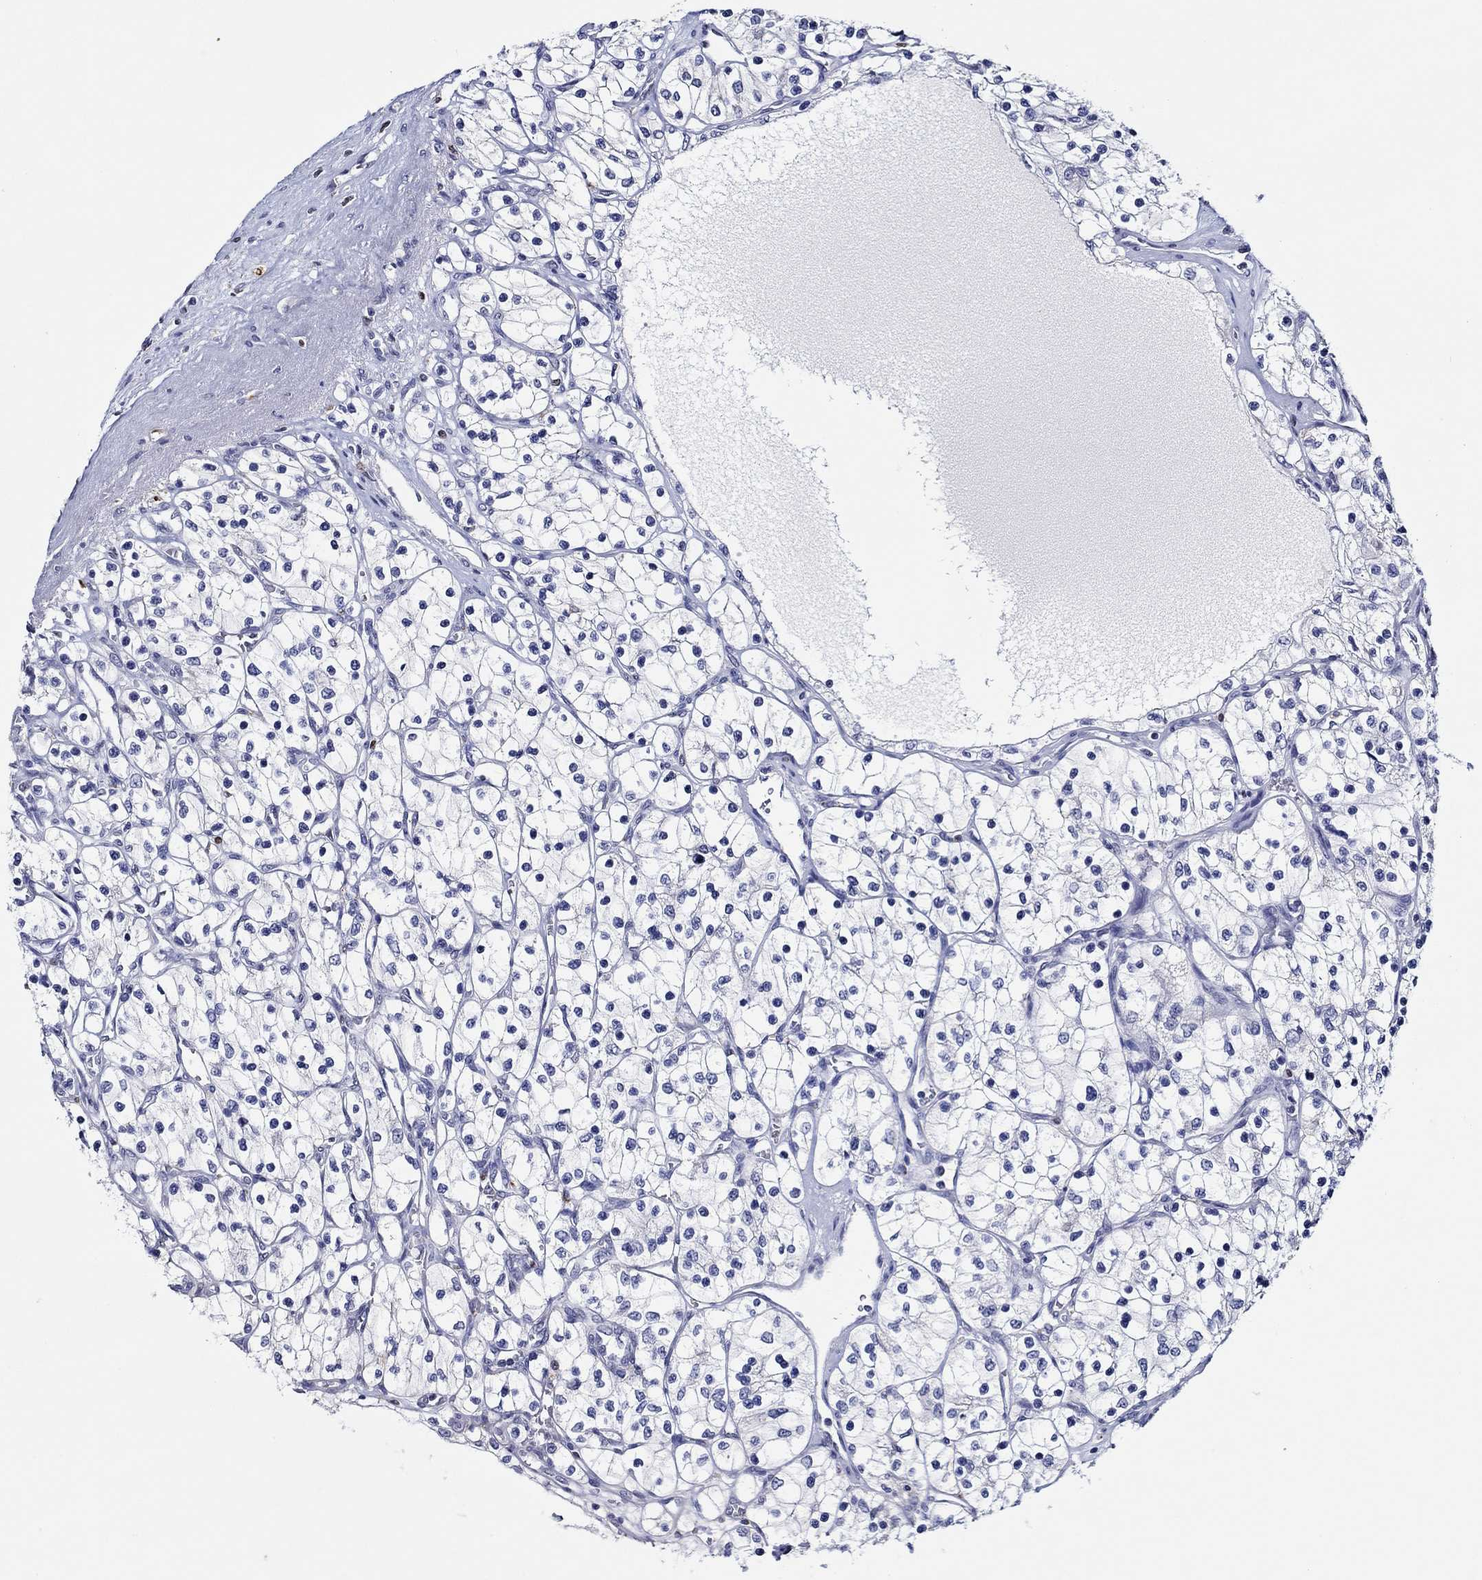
{"staining": {"intensity": "negative", "quantity": "none", "location": "none"}, "tissue": "renal cancer", "cell_type": "Tumor cells", "image_type": "cancer", "snomed": [{"axis": "morphology", "description": "Adenocarcinoma, NOS"}, {"axis": "topography", "description": "Kidney"}], "caption": "Adenocarcinoma (renal) was stained to show a protein in brown. There is no significant positivity in tumor cells.", "gene": "GATA2", "patient": {"sex": "female", "age": 69}}